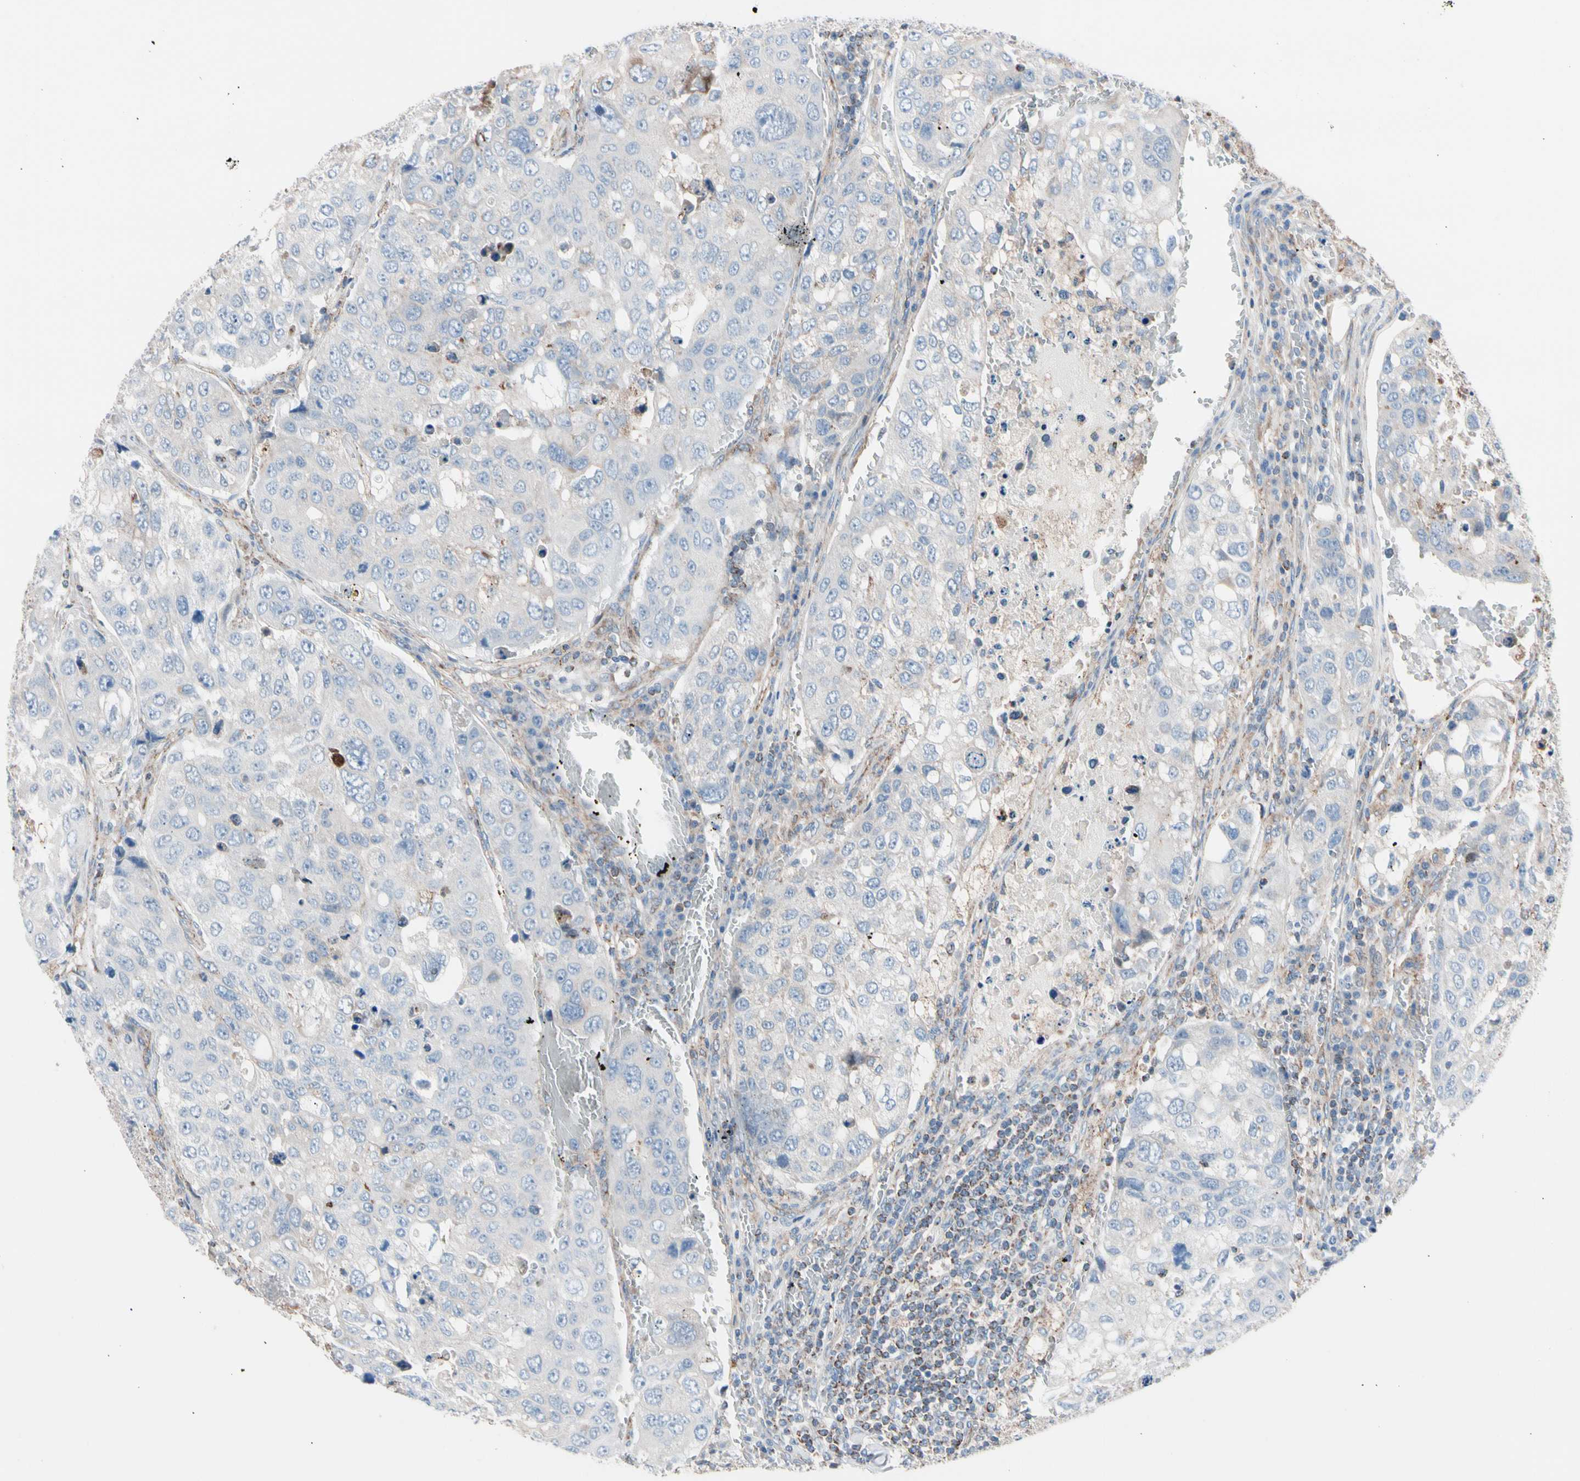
{"staining": {"intensity": "negative", "quantity": "none", "location": "none"}, "tissue": "urothelial cancer", "cell_type": "Tumor cells", "image_type": "cancer", "snomed": [{"axis": "morphology", "description": "Urothelial carcinoma, High grade"}, {"axis": "topography", "description": "Lymph node"}, {"axis": "topography", "description": "Urinary bladder"}], "caption": "An IHC micrograph of urothelial cancer is shown. There is no staining in tumor cells of urothelial cancer.", "gene": "HK1", "patient": {"sex": "male", "age": 51}}